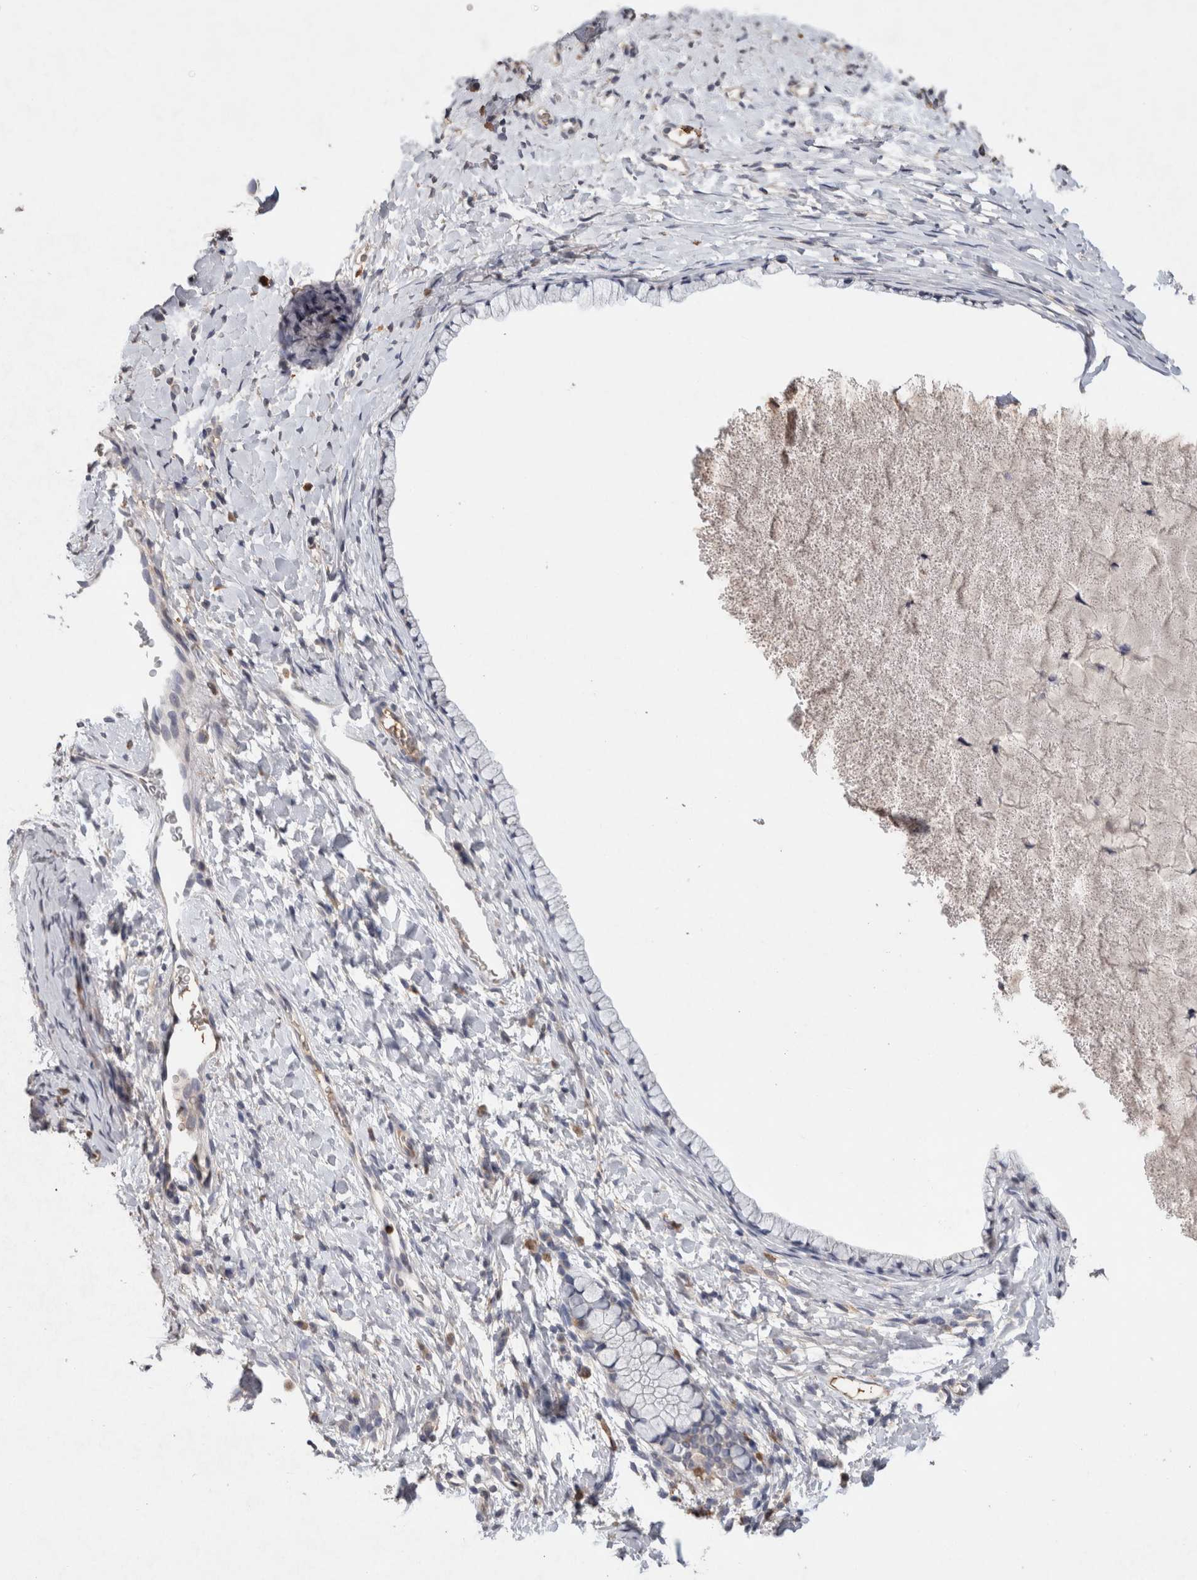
{"staining": {"intensity": "negative", "quantity": "none", "location": "none"}, "tissue": "cervix", "cell_type": "Glandular cells", "image_type": "normal", "snomed": [{"axis": "morphology", "description": "Normal tissue, NOS"}, {"axis": "topography", "description": "Cervix"}], "caption": "High power microscopy image of an immunohistochemistry histopathology image of normal cervix, revealing no significant expression in glandular cells. (Stains: DAB immunohistochemistry (IHC) with hematoxylin counter stain, Microscopy: brightfield microscopy at high magnification).", "gene": "FABP7", "patient": {"sex": "female", "age": 72}}